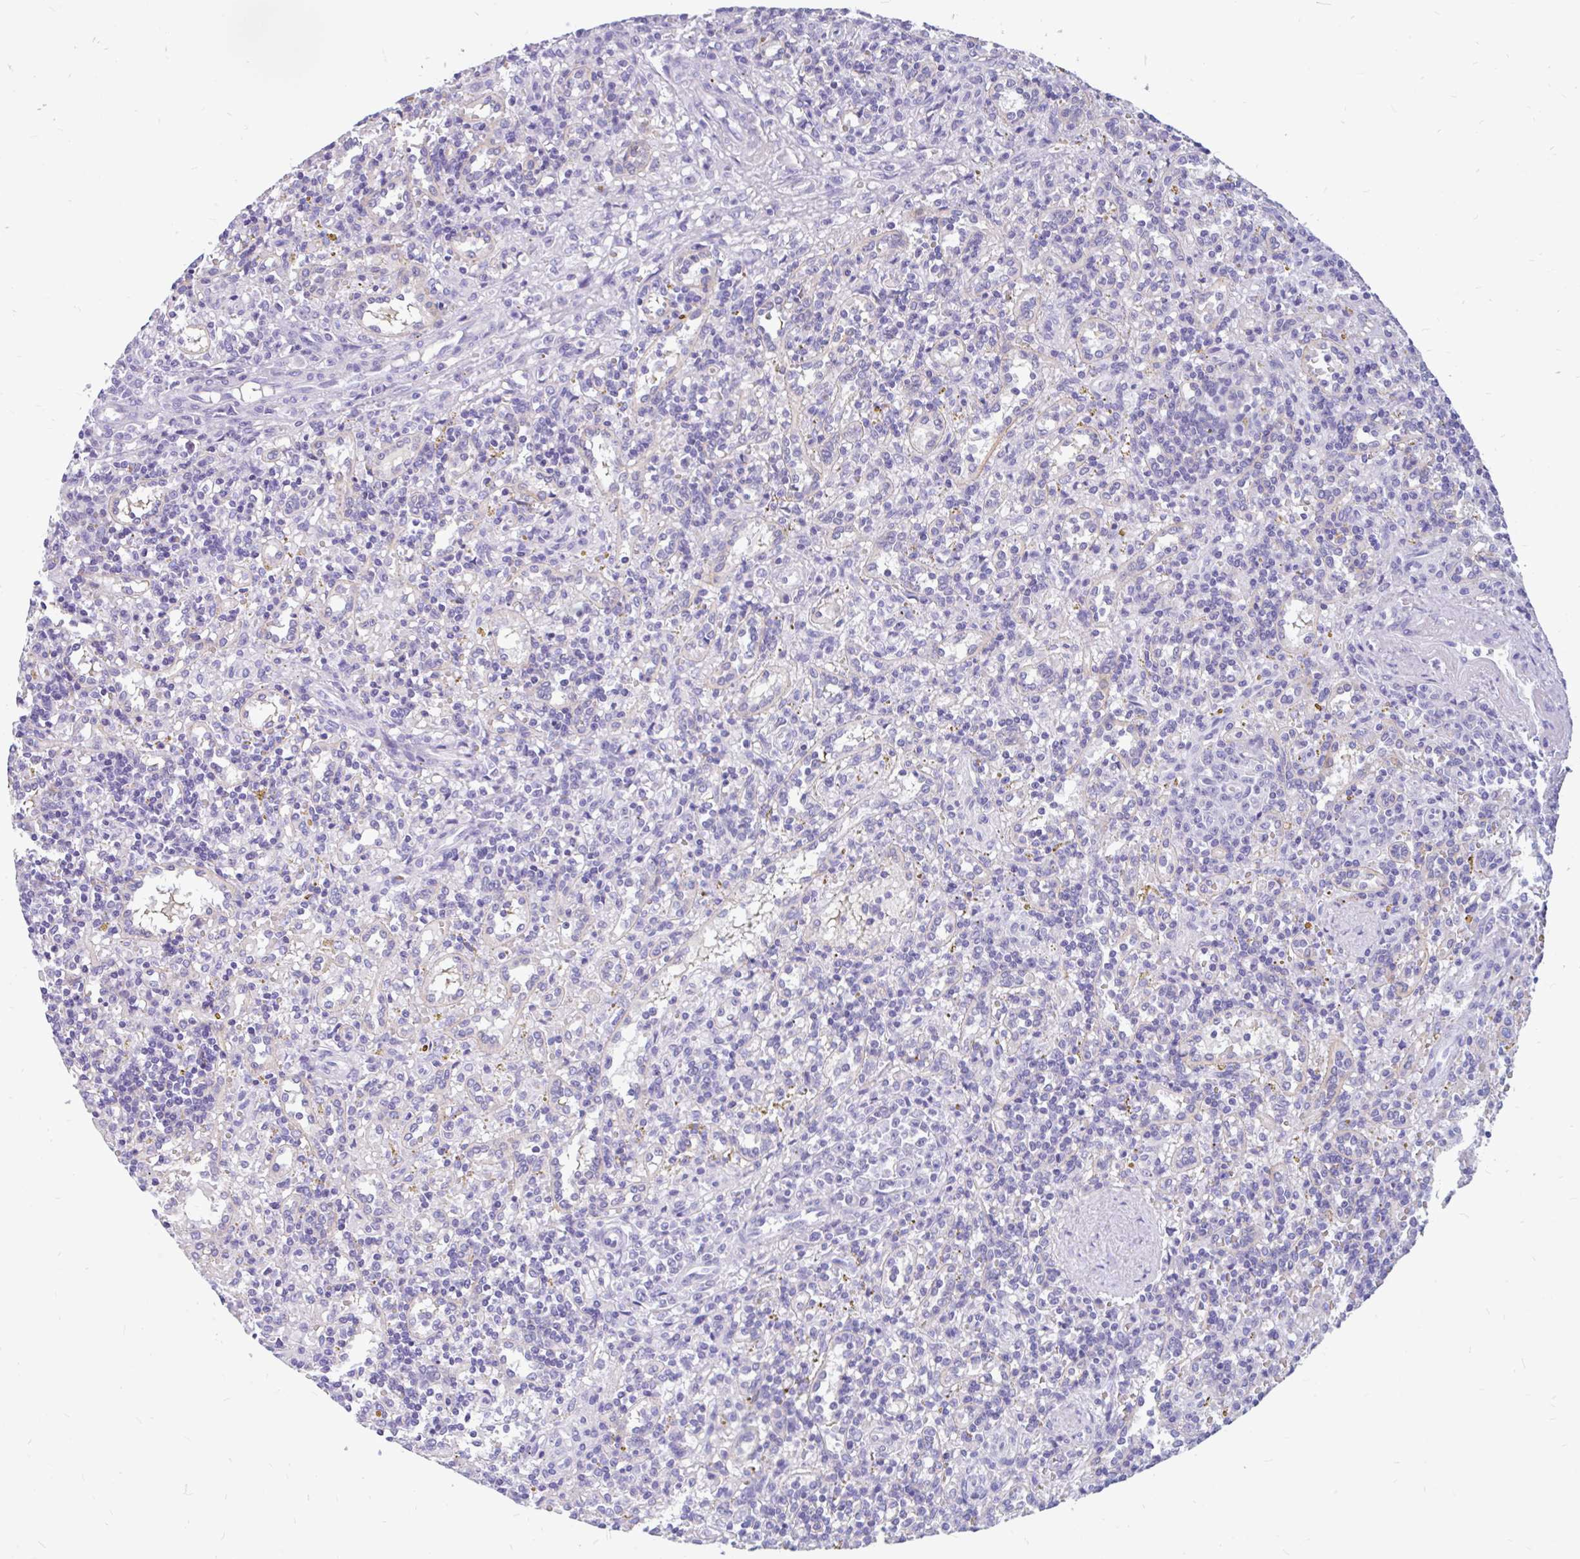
{"staining": {"intensity": "negative", "quantity": "none", "location": "none"}, "tissue": "lymphoma", "cell_type": "Tumor cells", "image_type": "cancer", "snomed": [{"axis": "morphology", "description": "Malignant lymphoma, non-Hodgkin's type, Low grade"}, {"axis": "topography", "description": "Spleen"}], "caption": "This is a image of immunohistochemistry staining of low-grade malignant lymphoma, non-Hodgkin's type, which shows no staining in tumor cells.", "gene": "KIAA2013", "patient": {"sex": "male", "age": 67}}